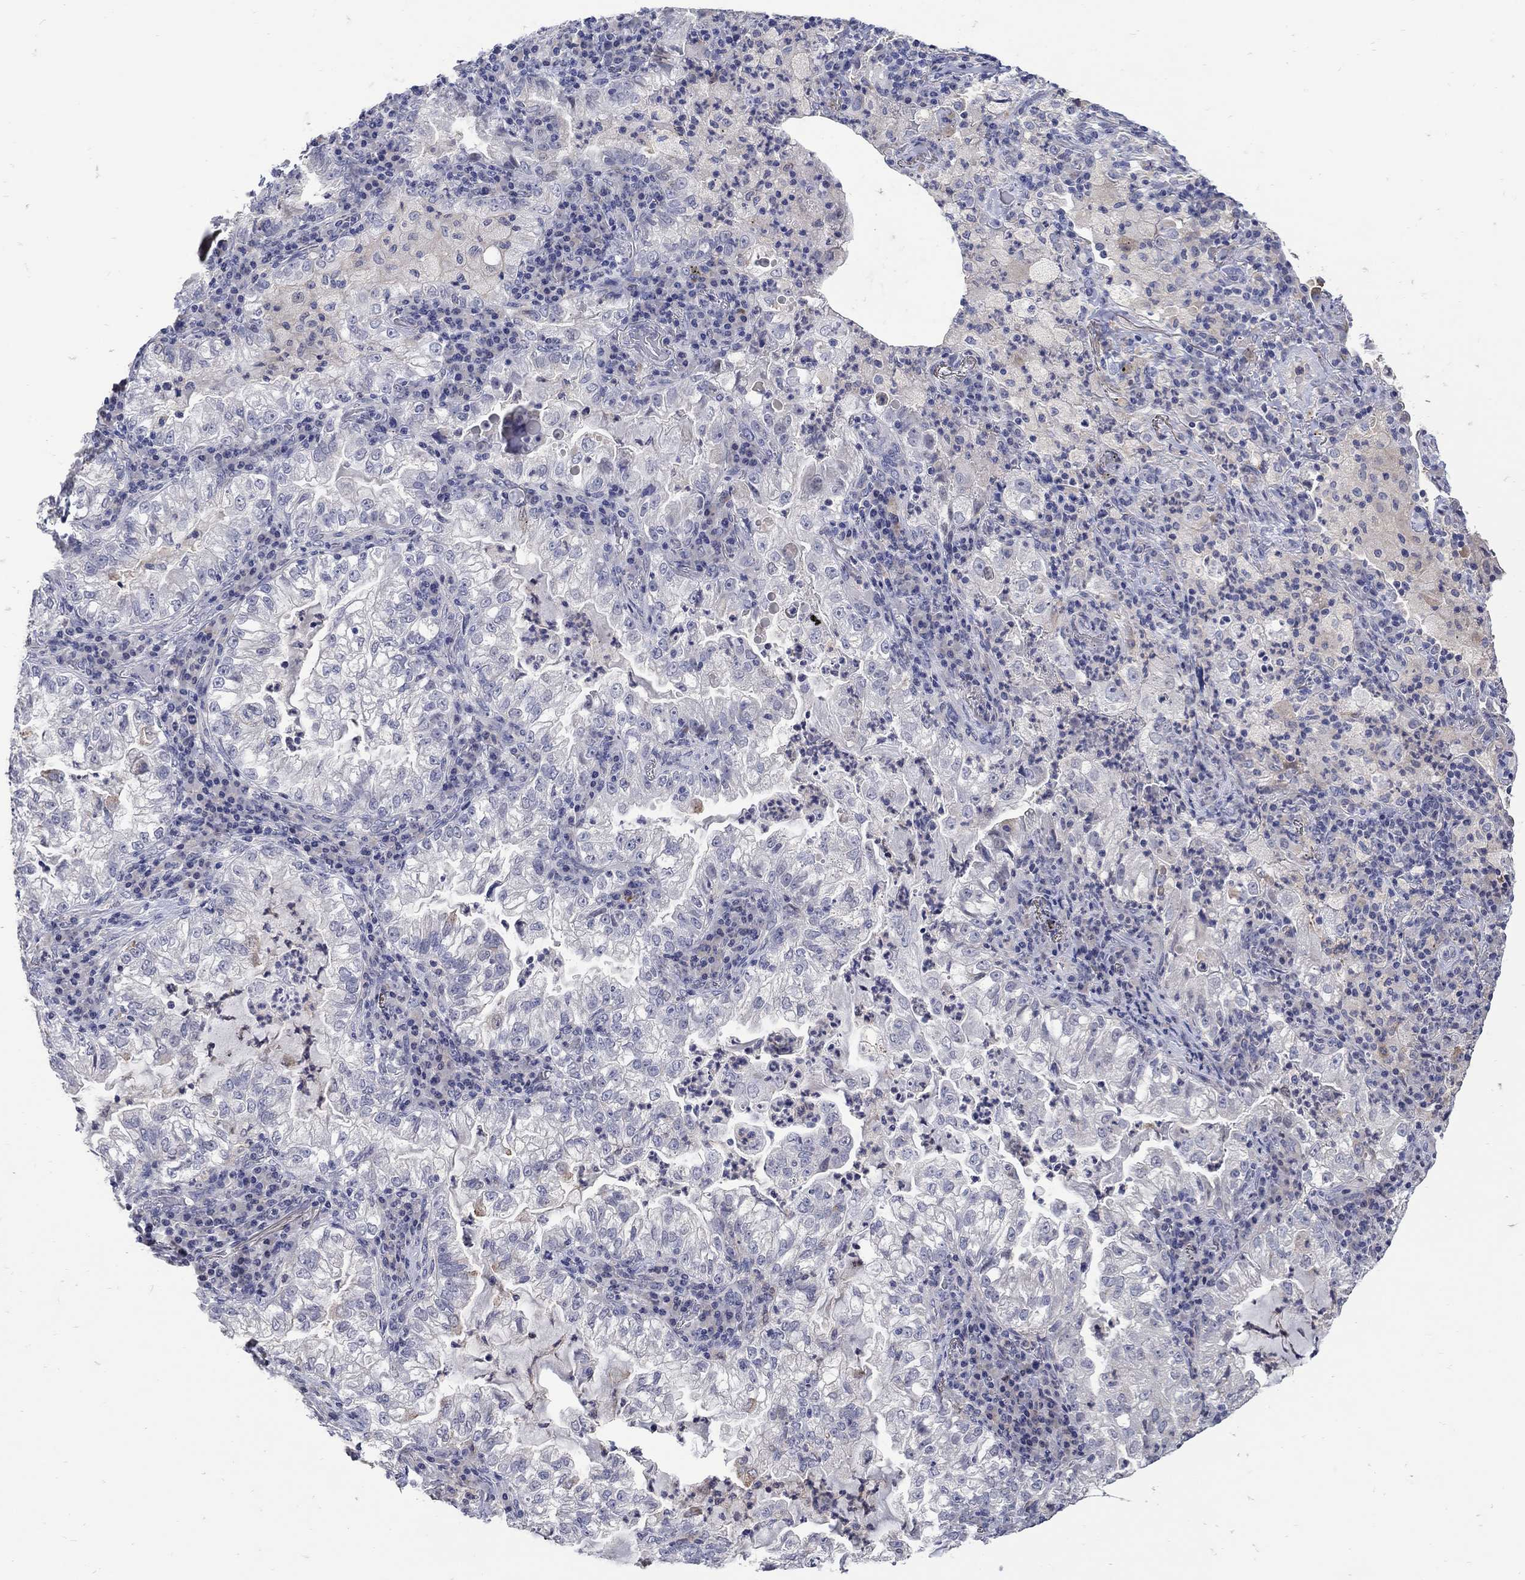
{"staining": {"intensity": "negative", "quantity": "none", "location": "none"}, "tissue": "lung cancer", "cell_type": "Tumor cells", "image_type": "cancer", "snomed": [{"axis": "morphology", "description": "Adenocarcinoma, NOS"}, {"axis": "topography", "description": "Lung"}], "caption": "The image shows no staining of tumor cells in adenocarcinoma (lung).", "gene": "CETN1", "patient": {"sex": "female", "age": 73}}